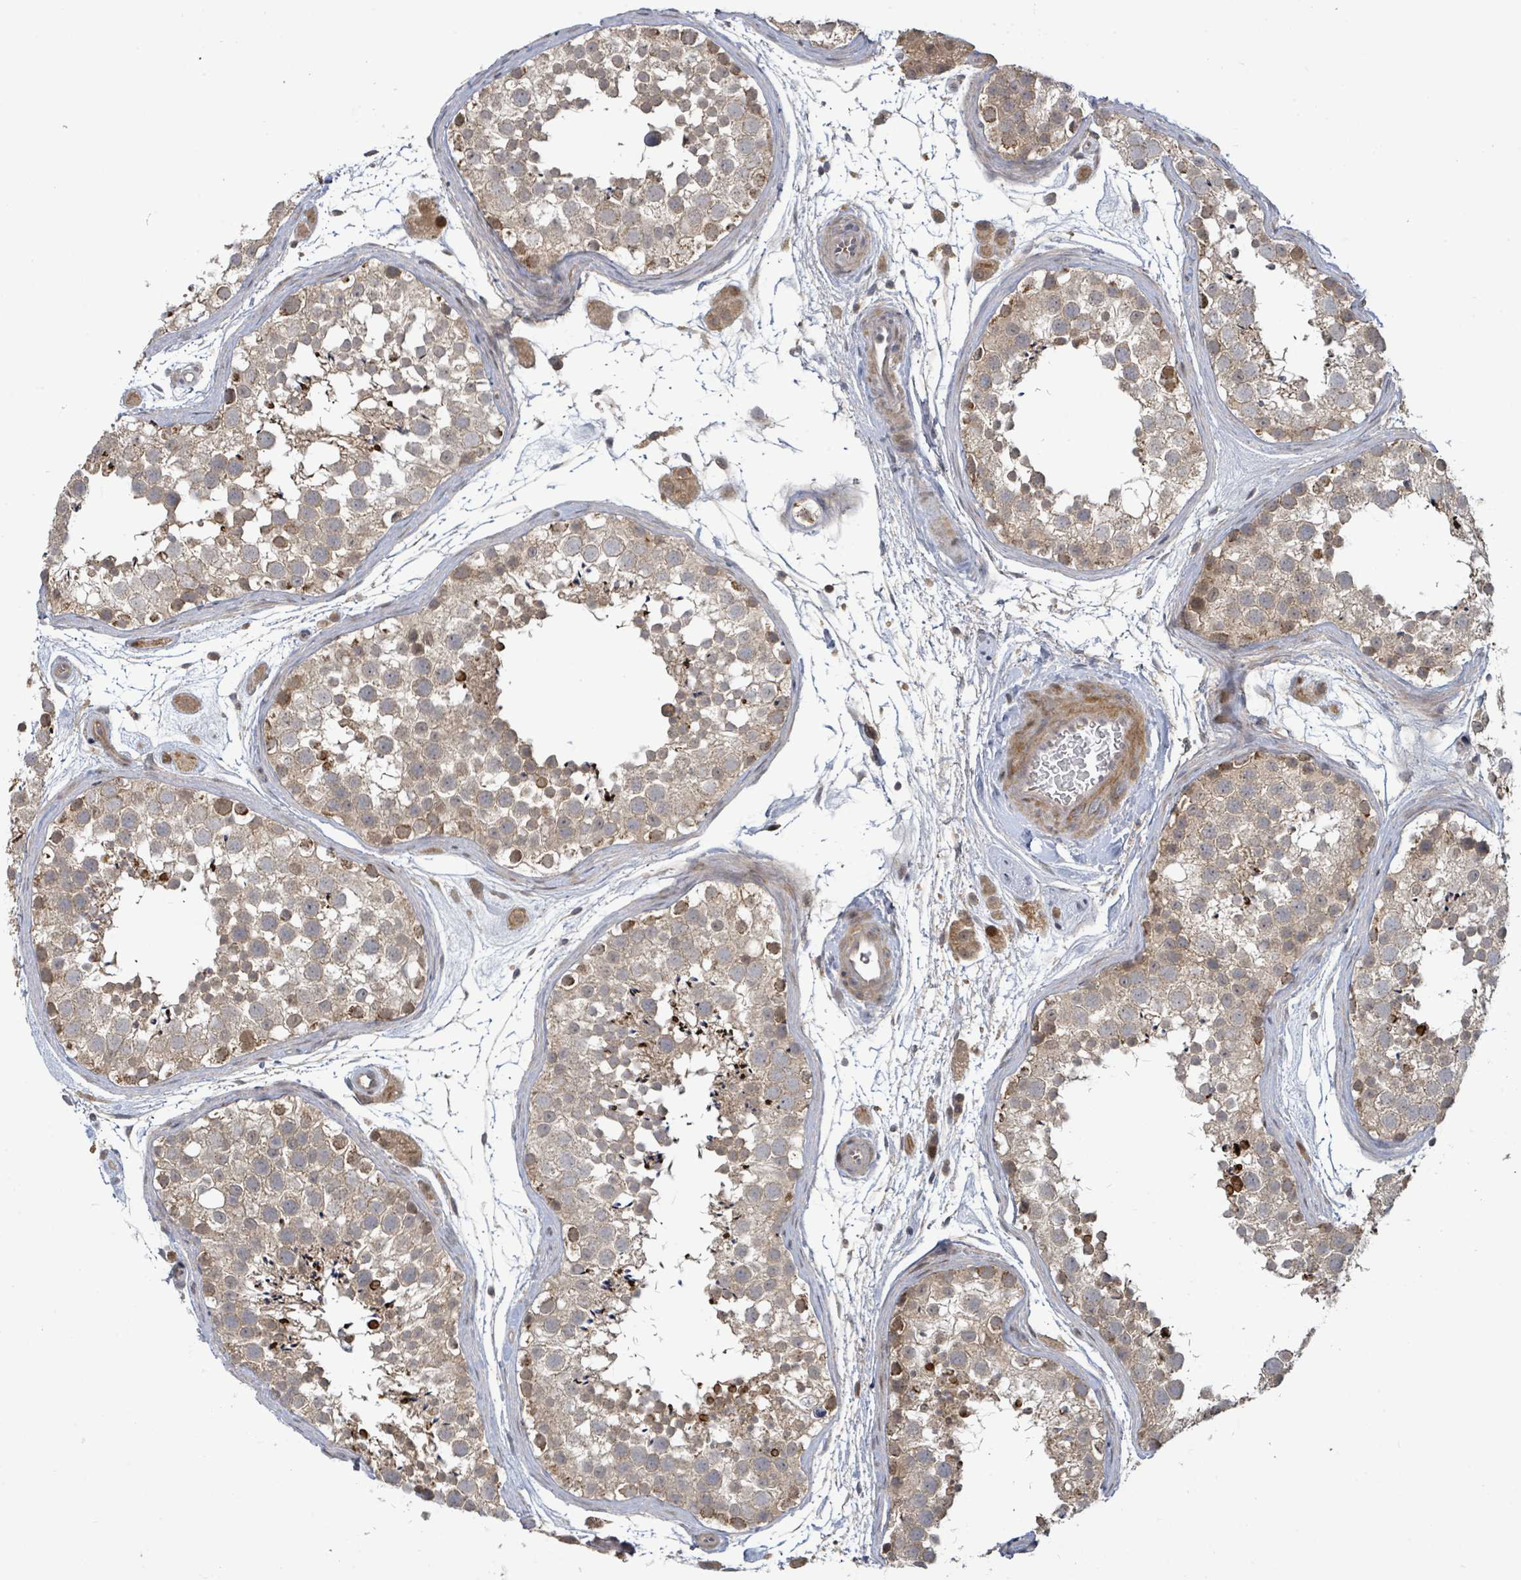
{"staining": {"intensity": "moderate", "quantity": "25%-75%", "location": "cytoplasmic/membranous,nuclear"}, "tissue": "testis", "cell_type": "Cells in seminiferous ducts", "image_type": "normal", "snomed": [{"axis": "morphology", "description": "Normal tissue, NOS"}, {"axis": "topography", "description": "Testis"}], "caption": "Cells in seminiferous ducts show moderate cytoplasmic/membranous,nuclear staining in approximately 25%-75% of cells in benign testis.", "gene": "ITGA11", "patient": {"sex": "male", "age": 41}}